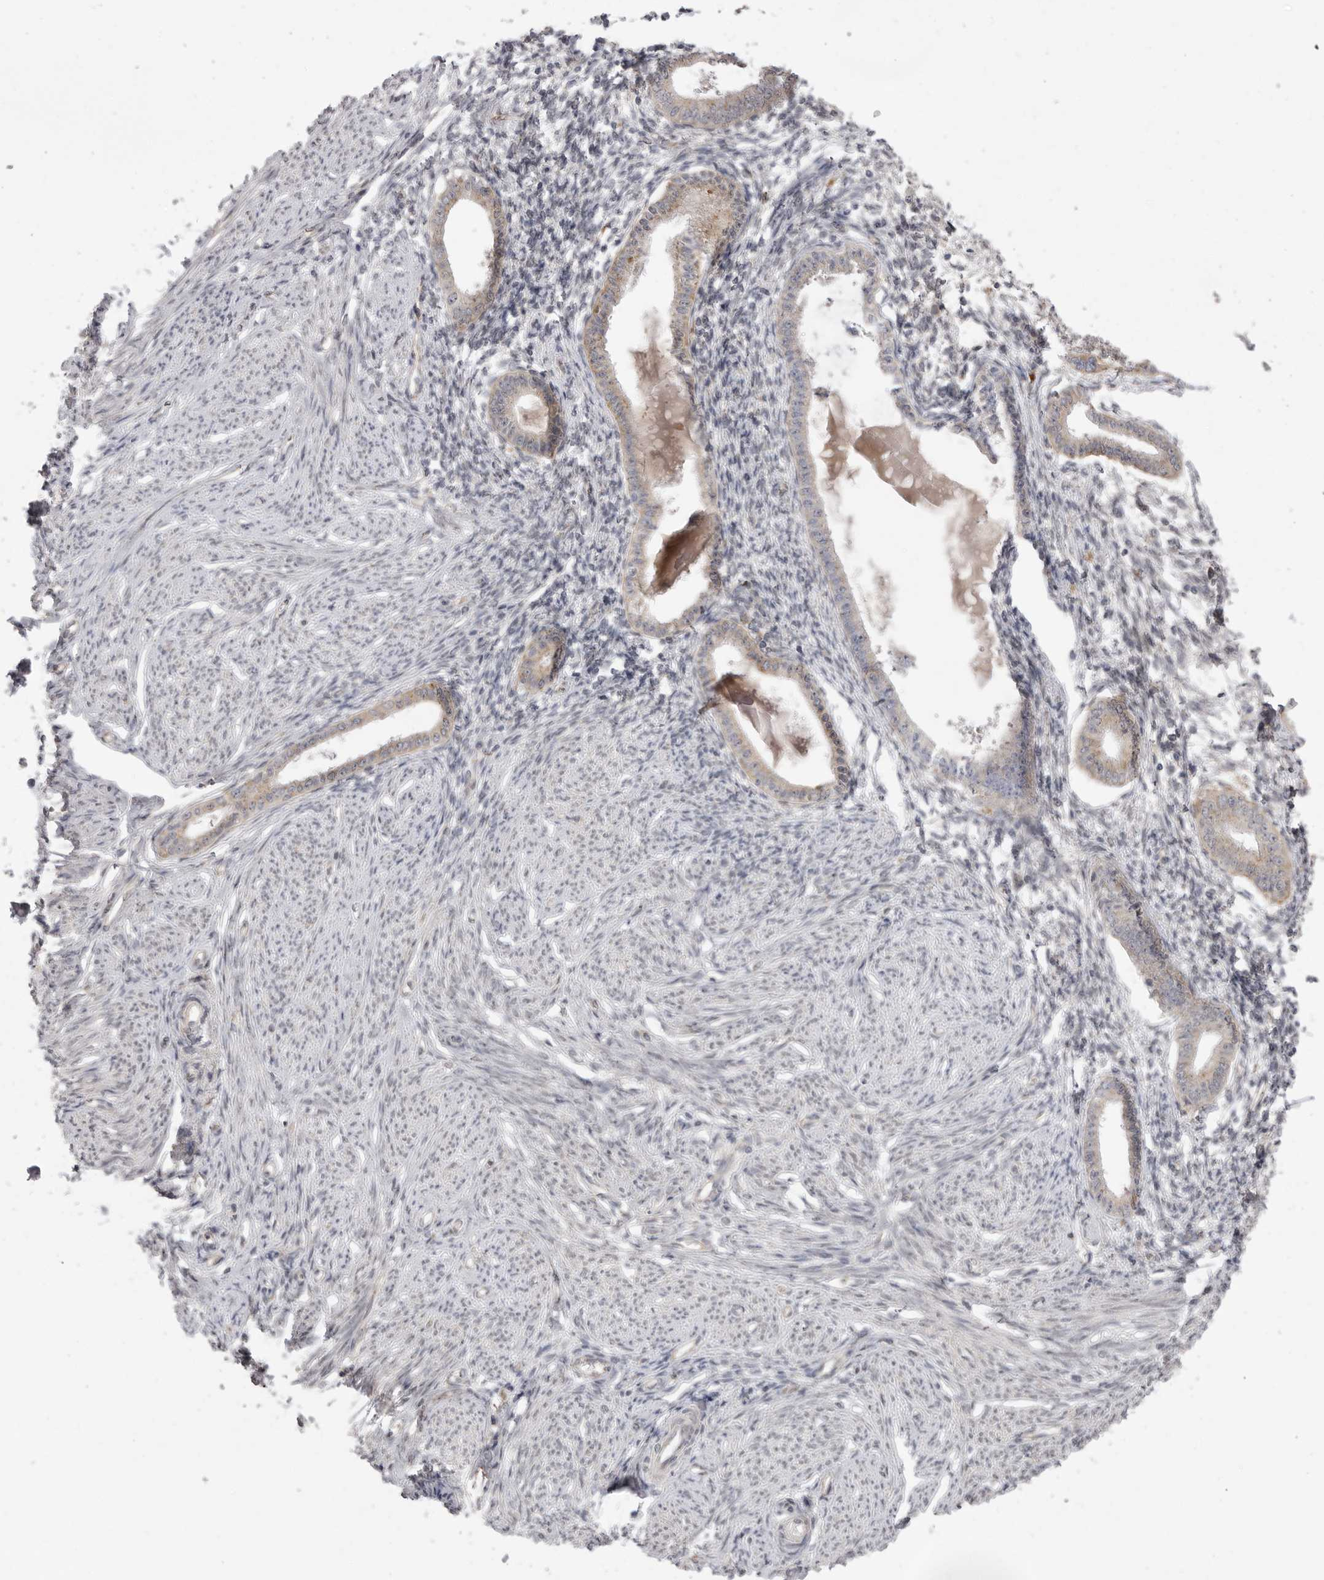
{"staining": {"intensity": "negative", "quantity": "none", "location": "none"}, "tissue": "endometrium", "cell_type": "Cells in endometrial stroma", "image_type": "normal", "snomed": [{"axis": "morphology", "description": "Normal tissue, NOS"}, {"axis": "topography", "description": "Endometrium"}], "caption": "An immunohistochemistry image of unremarkable endometrium is shown. There is no staining in cells in endometrial stroma of endometrium. Nuclei are stained in blue.", "gene": "TLR3", "patient": {"sex": "female", "age": 56}}